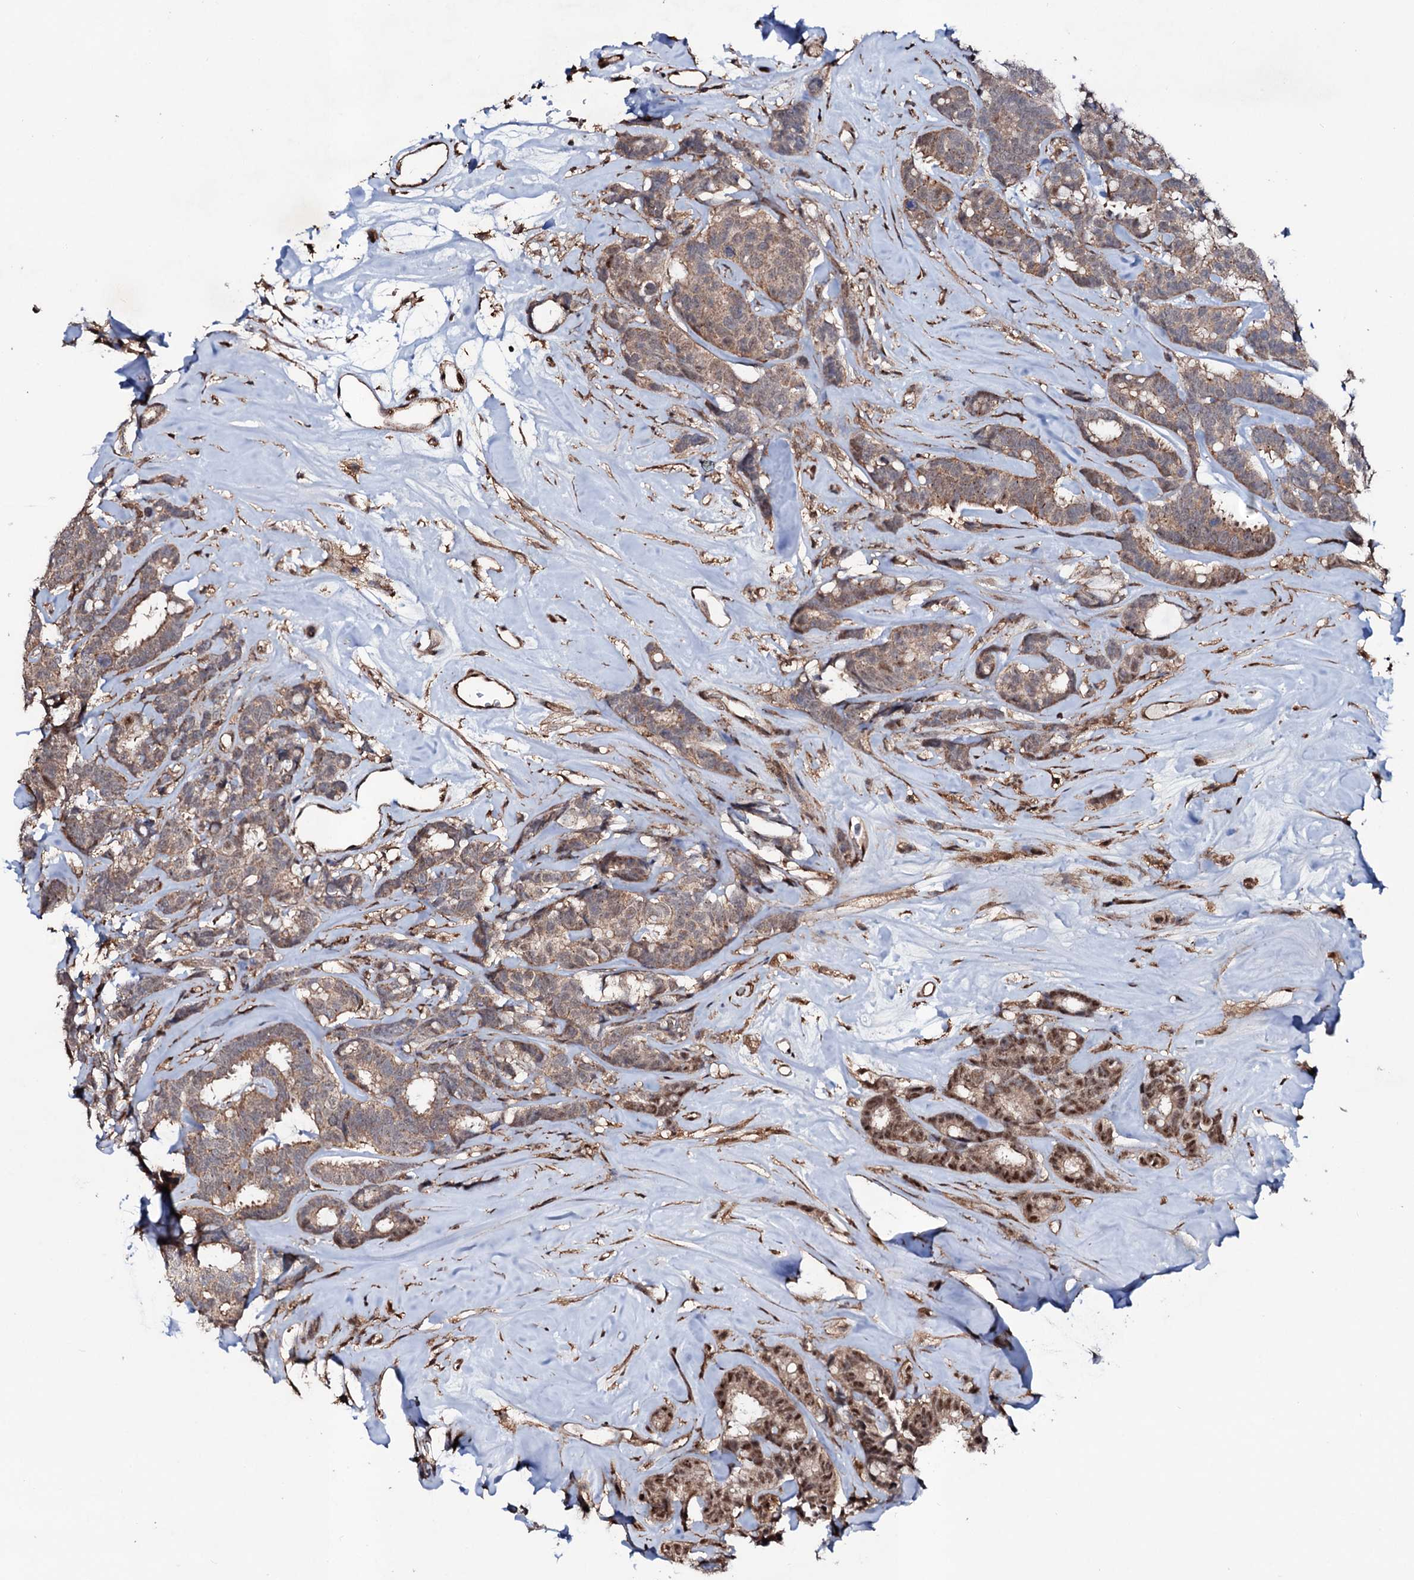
{"staining": {"intensity": "moderate", "quantity": ">75%", "location": "cytoplasmic/membranous,nuclear"}, "tissue": "breast cancer", "cell_type": "Tumor cells", "image_type": "cancer", "snomed": [{"axis": "morphology", "description": "Duct carcinoma"}, {"axis": "topography", "description": "Breast"}], "caption": "There is medium levels of moderate cytoplasmic/membranous and nuclear staining in tumor cells of breast cancer (invasive ductal carcinoma), as demonstrated by immunohistochemical staining (brown color).", "gene": "COG6", "patient": {"sex": "female", "age": 87}}